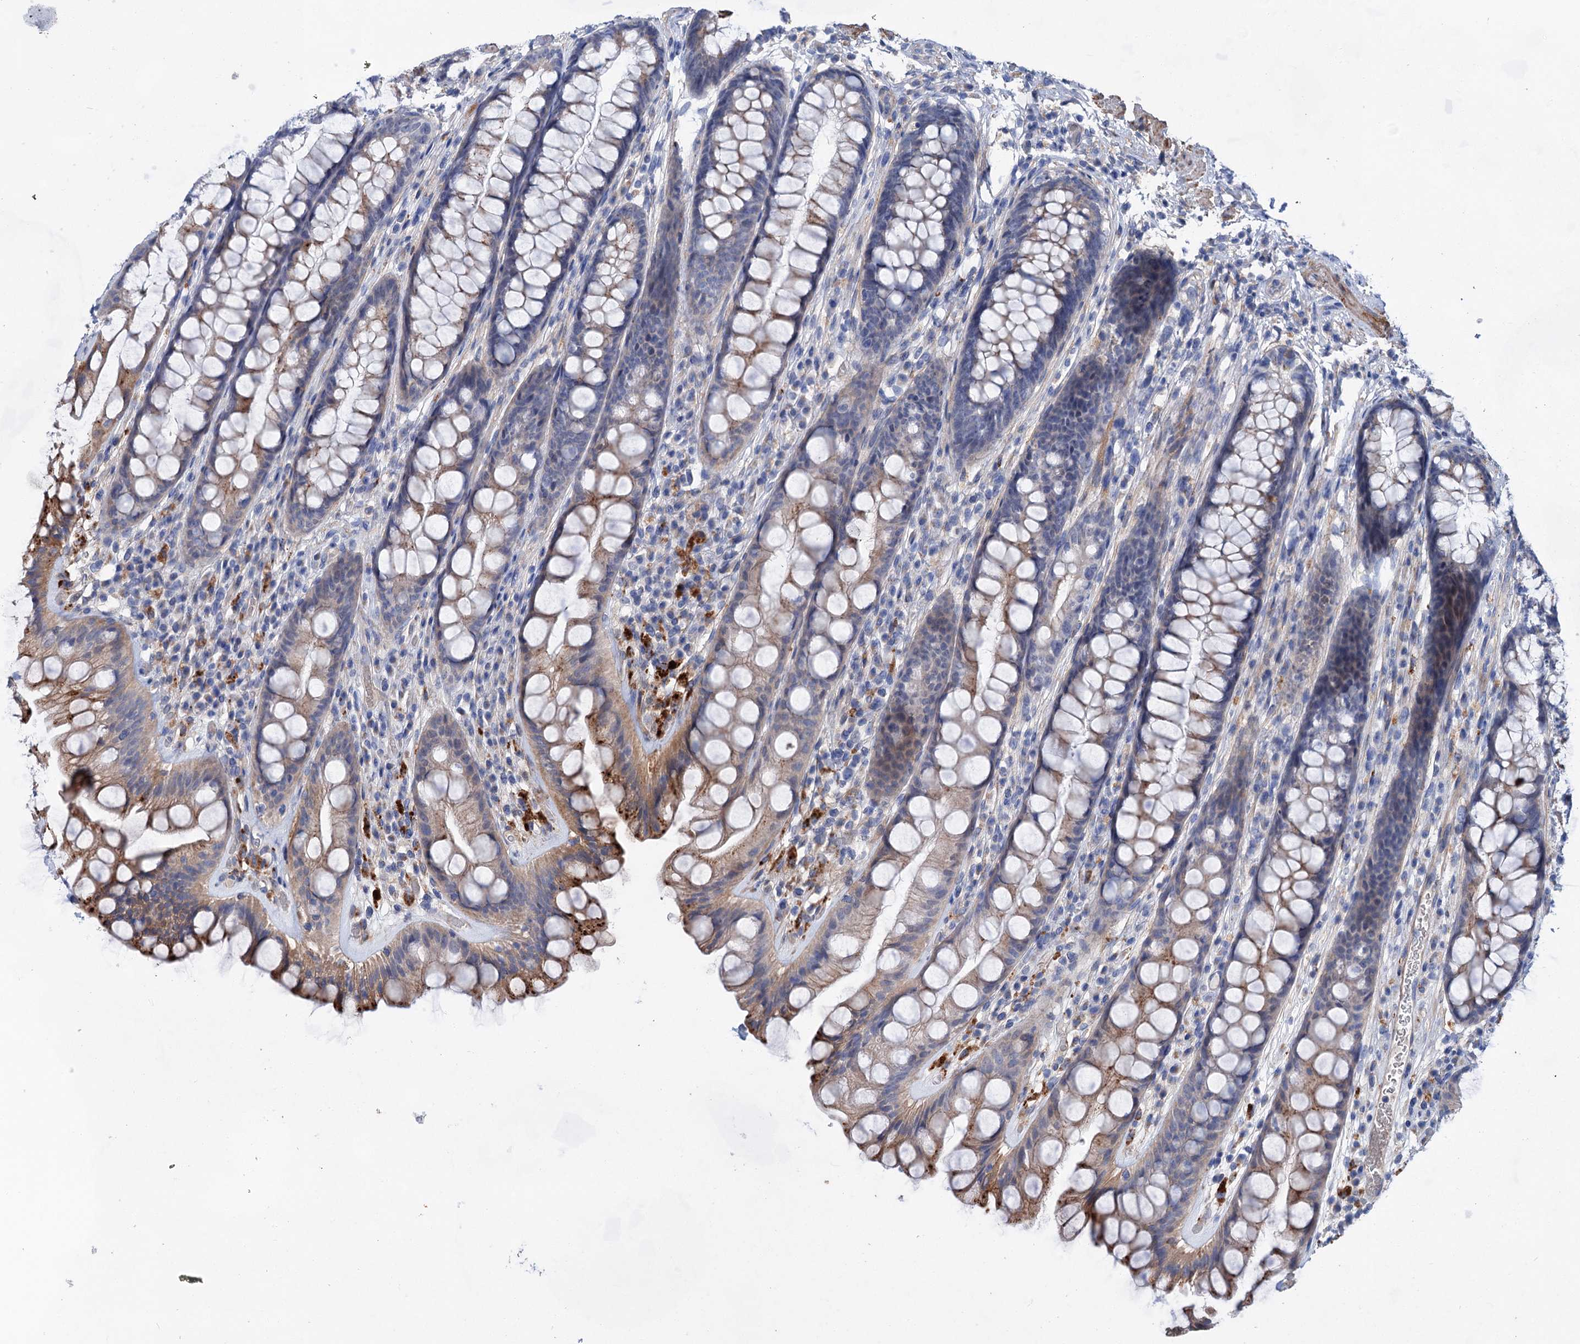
{"staining": {"intensity": "moderate", "quantity": ">75%", "location": "cytoplasmic/membranous"}, "tissue": "rectum", "cell_type": "Glandular cells", "image_type": "normal", "snomed": [{"axis": "morphology", "description": "Normal tissue, NOS"}, {"axis": "topography", "description": "Rectum"}], "caption": "Immunohistochemistry (IHC) histopathology image of unremarkable human rectum stained for a protein (brown), which displays medium levels of moderate cytoplasmic/membranous staining in approximately >75% of glandular cells.", "gene": "GPR155", "patient": {"sex": "male", "age": 74}}